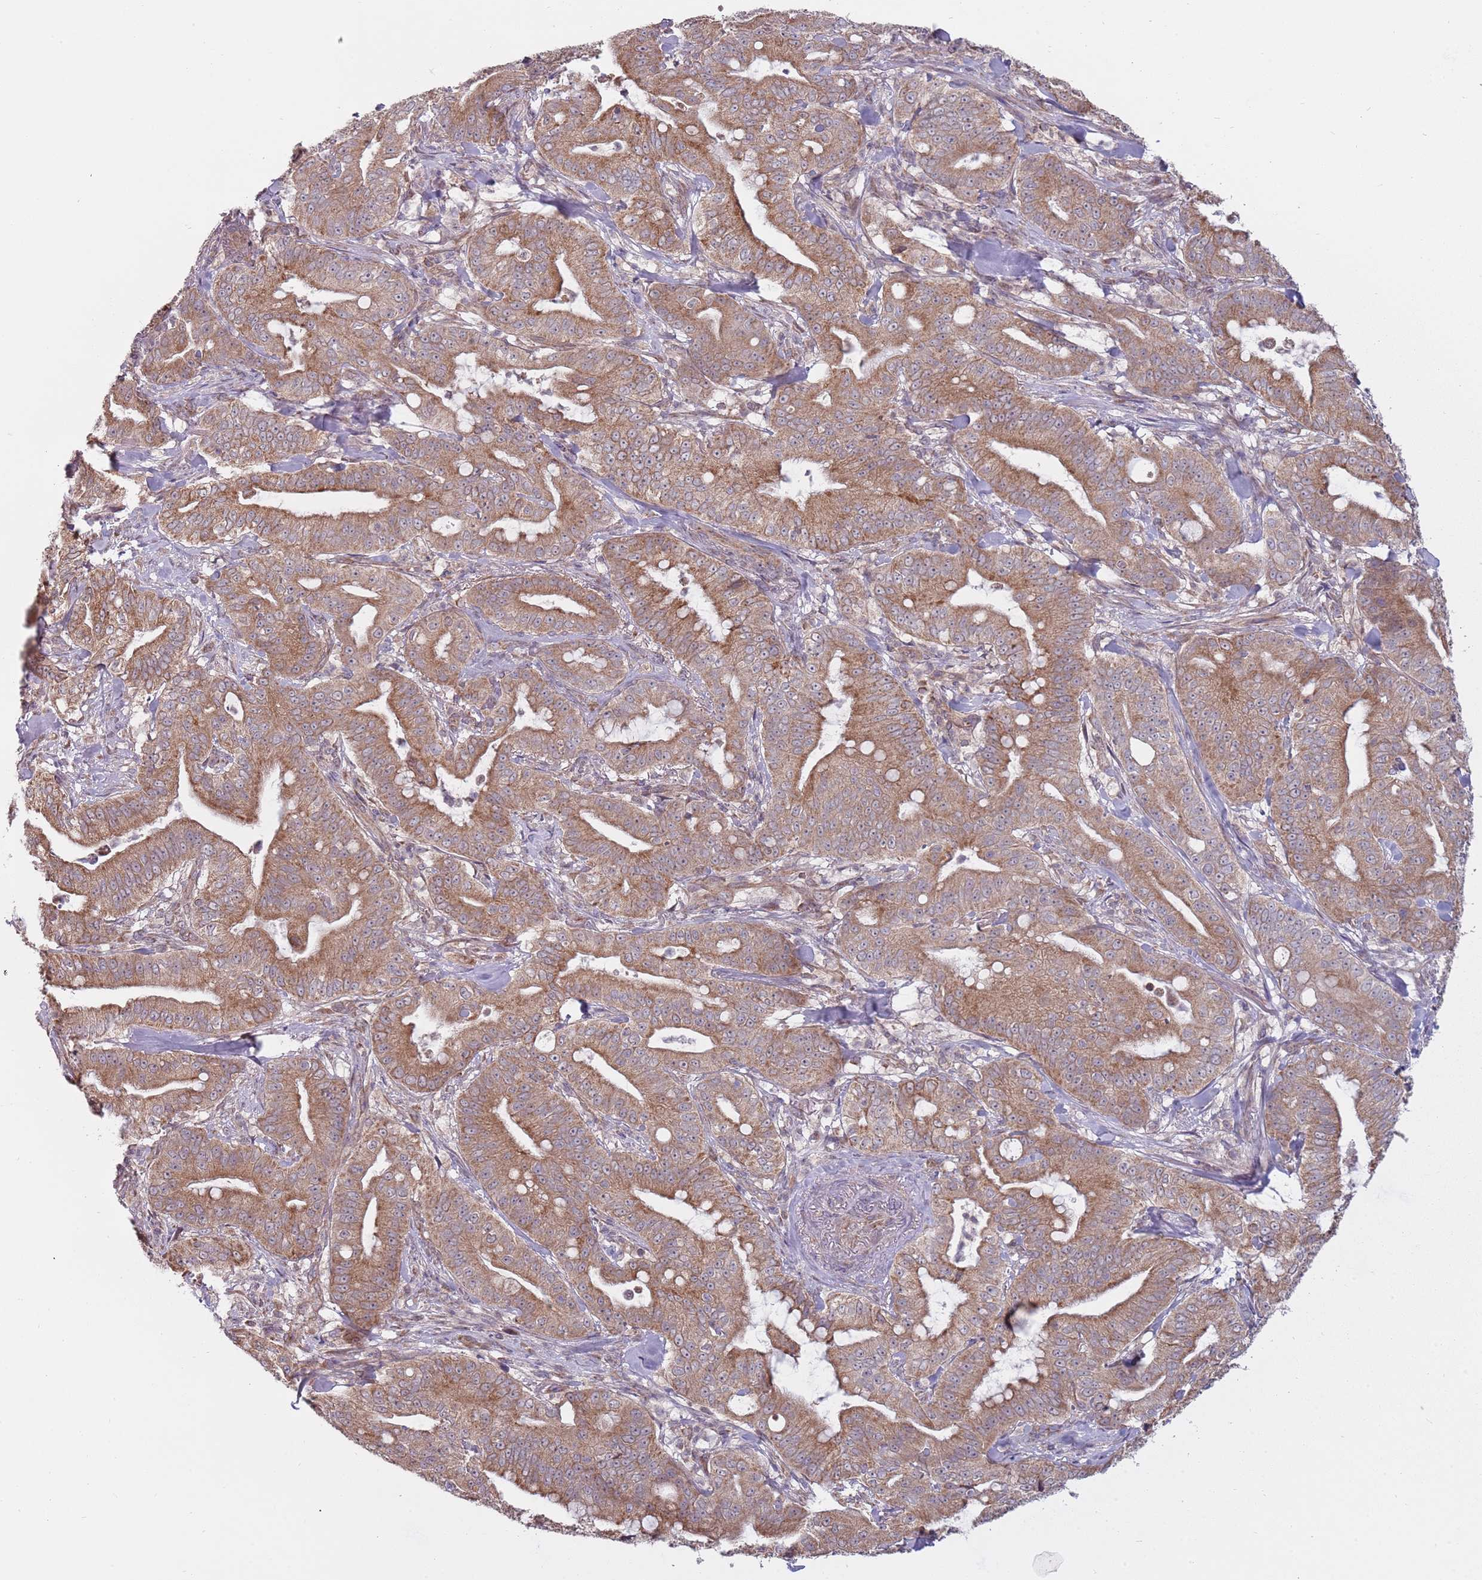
{"staining": {"intensity": "moderate", "quantity": ">75%", "location": "cytoplasmic/membranous"}, "tissue": "pancreatic cancer", "cell_type": "Tumor cells", "image_type": "cancer", "snomed": [{"axis": "morphology", "description": "Adenocarcinoma, NOS"}, {"axis": "topography", "description": "Pancreas"}], "caption": "Tumor cells exhibit moderate cytoplasmic/membranous staining in approximately >75% of cells in pancreatic cancer.", "gene": "RNF181", "patient": {"sex": "male", "age": 71}}